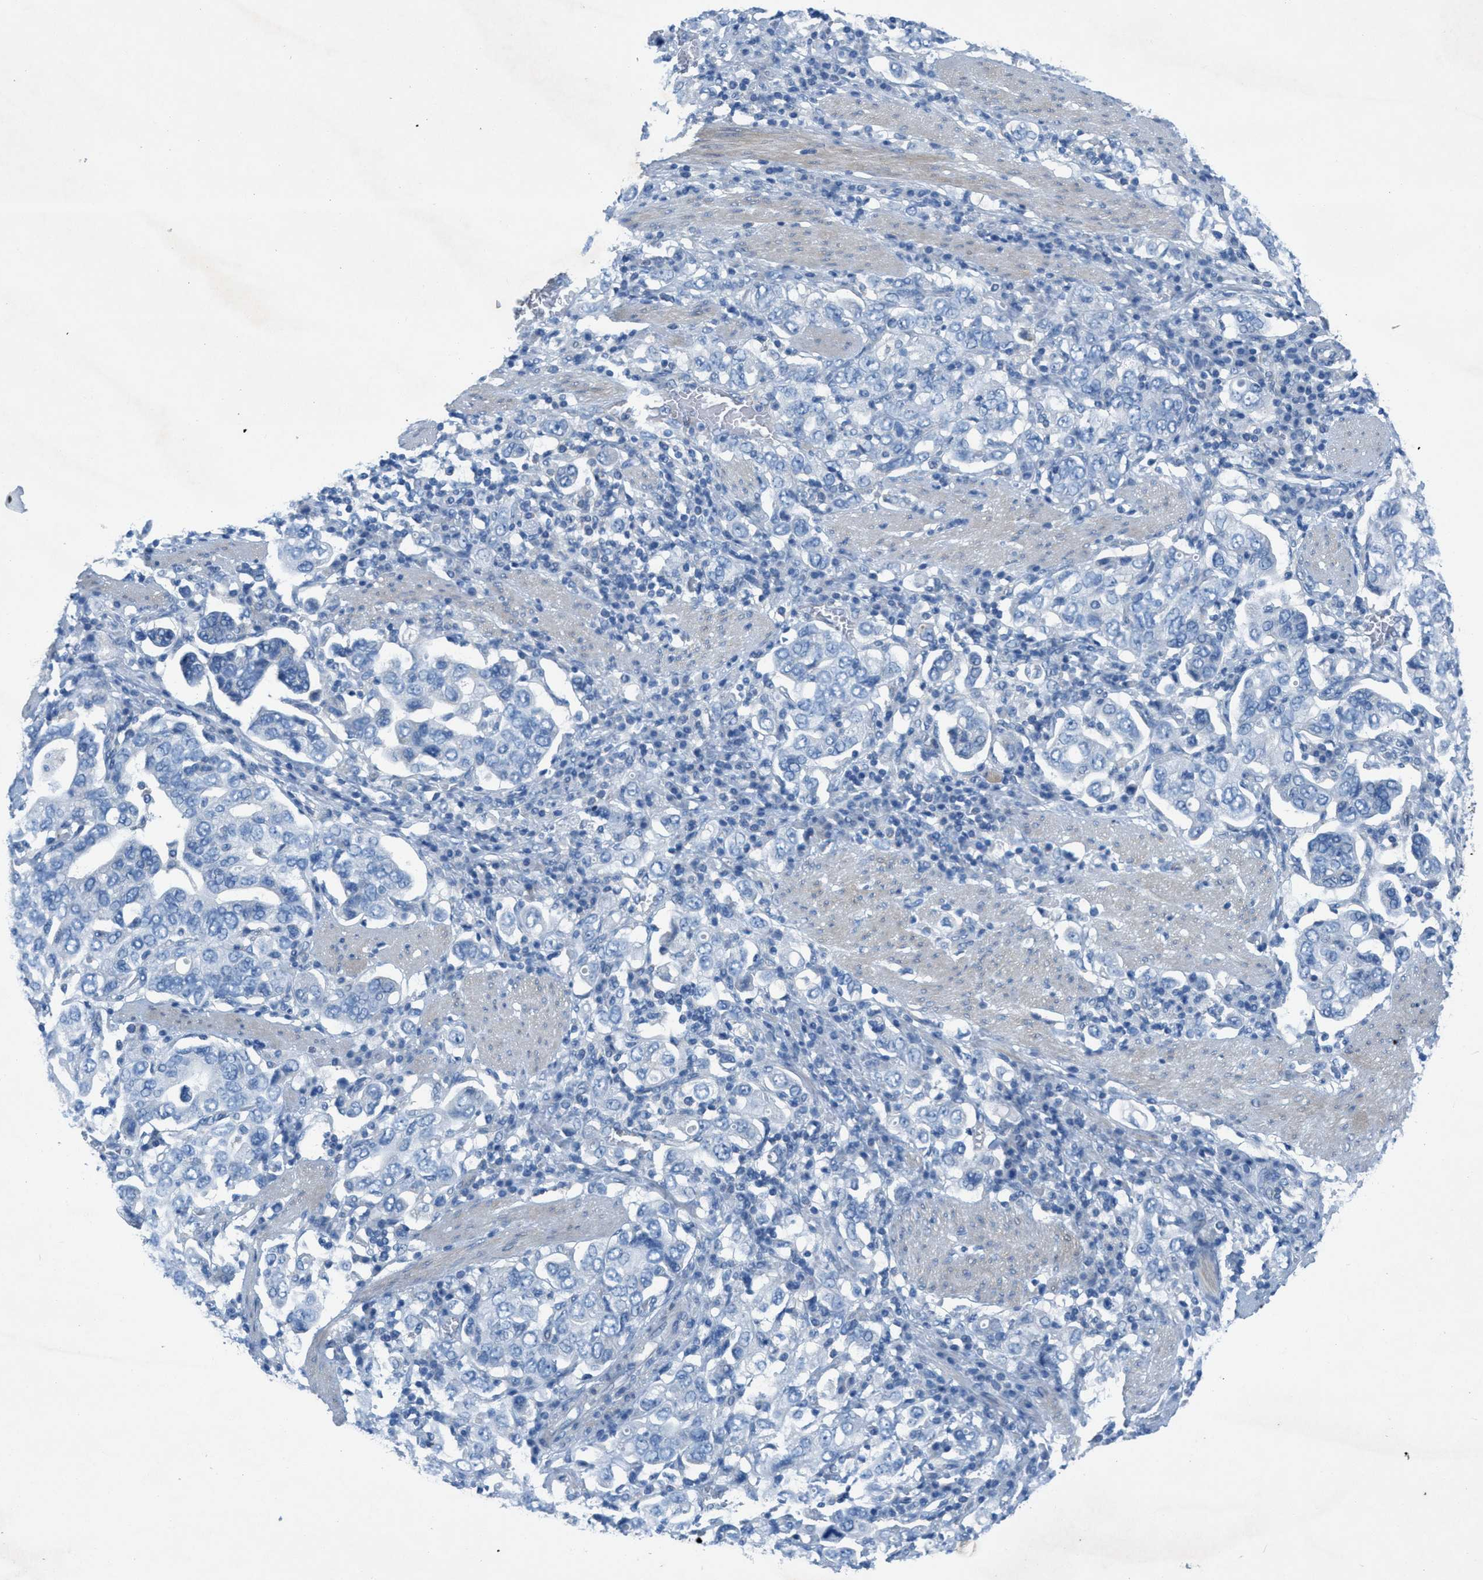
{"staining": {"intensity": "negative", "quantity": "none", "location": "none"}, "tissue": "stomach cancer", "cell_type": "Tumor cells", "image_type": "cancer", "snomed": [{"axis": "morphology", "description": "Adenocarcinoma, NOS"}, {"axis": "topography", "description": "Stomach, upper"}], "caption": "Micrograph shows no protein expression in tumor cells of stomach cancer tissue.", "gene": "GALNT17", "patient": {"sex": "male", "age": 62}}